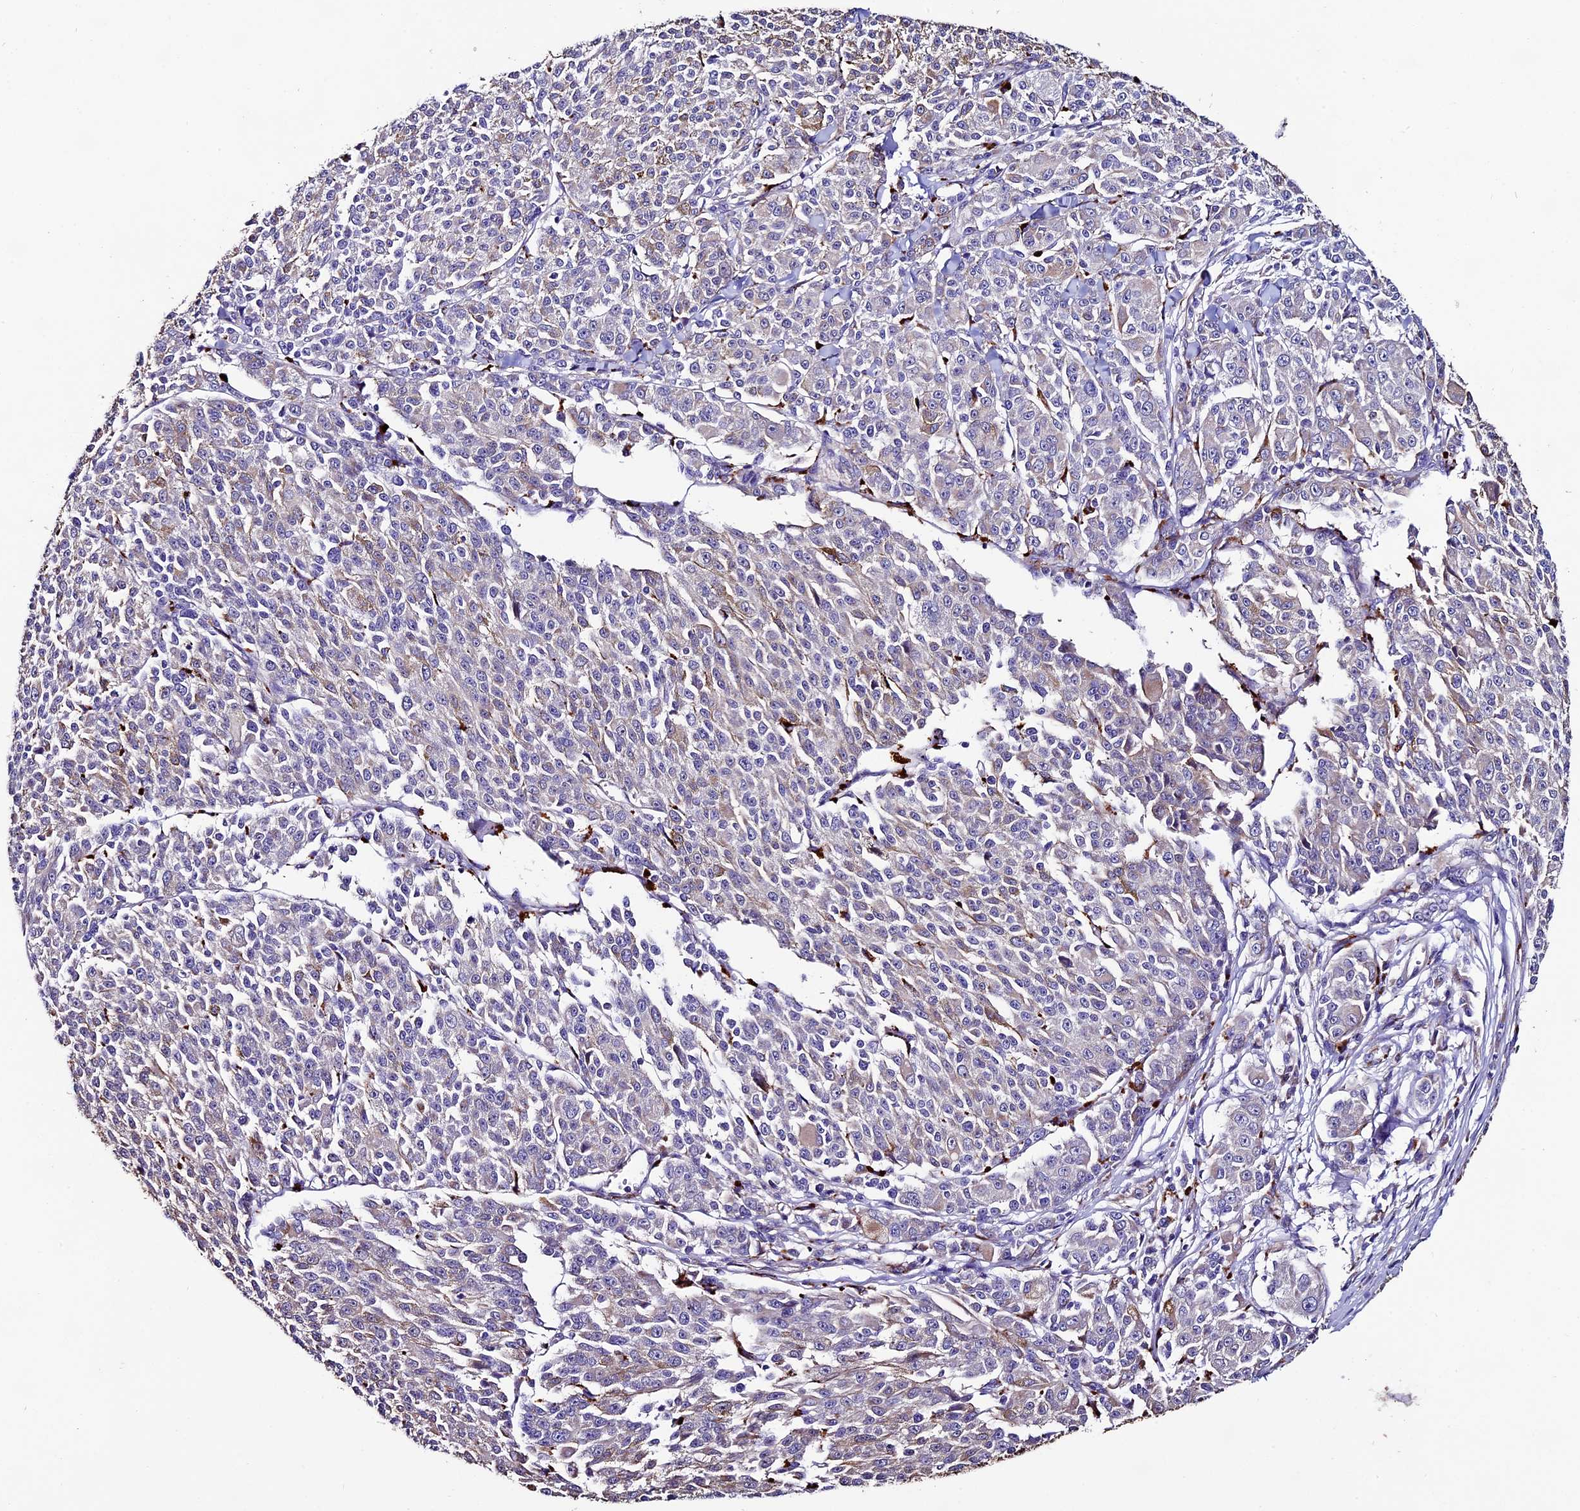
{"staining": {"intensity": "weak", "quantity": "25%-75%", "location": "cytoplasmic/membranous"}, "tissue": "melanoma", "cell_type": "Tumor cells", "image_type": "cancer", "snomed": [{"axis": "morphology", "description": "Malignant melanoma, NOS"}, {"axis": "topography", "description": "Skin"}], "caption": "This image shows melanoma stained with immunohistochemistry (IHC) to label a protein in brown. The cytoplasmic/membranous of tumor cells show weak positivity for the protein. Nuclei are counter-stained blue.", "gene": "CLN5", "patient": {"sex": "female", "age": 52}}